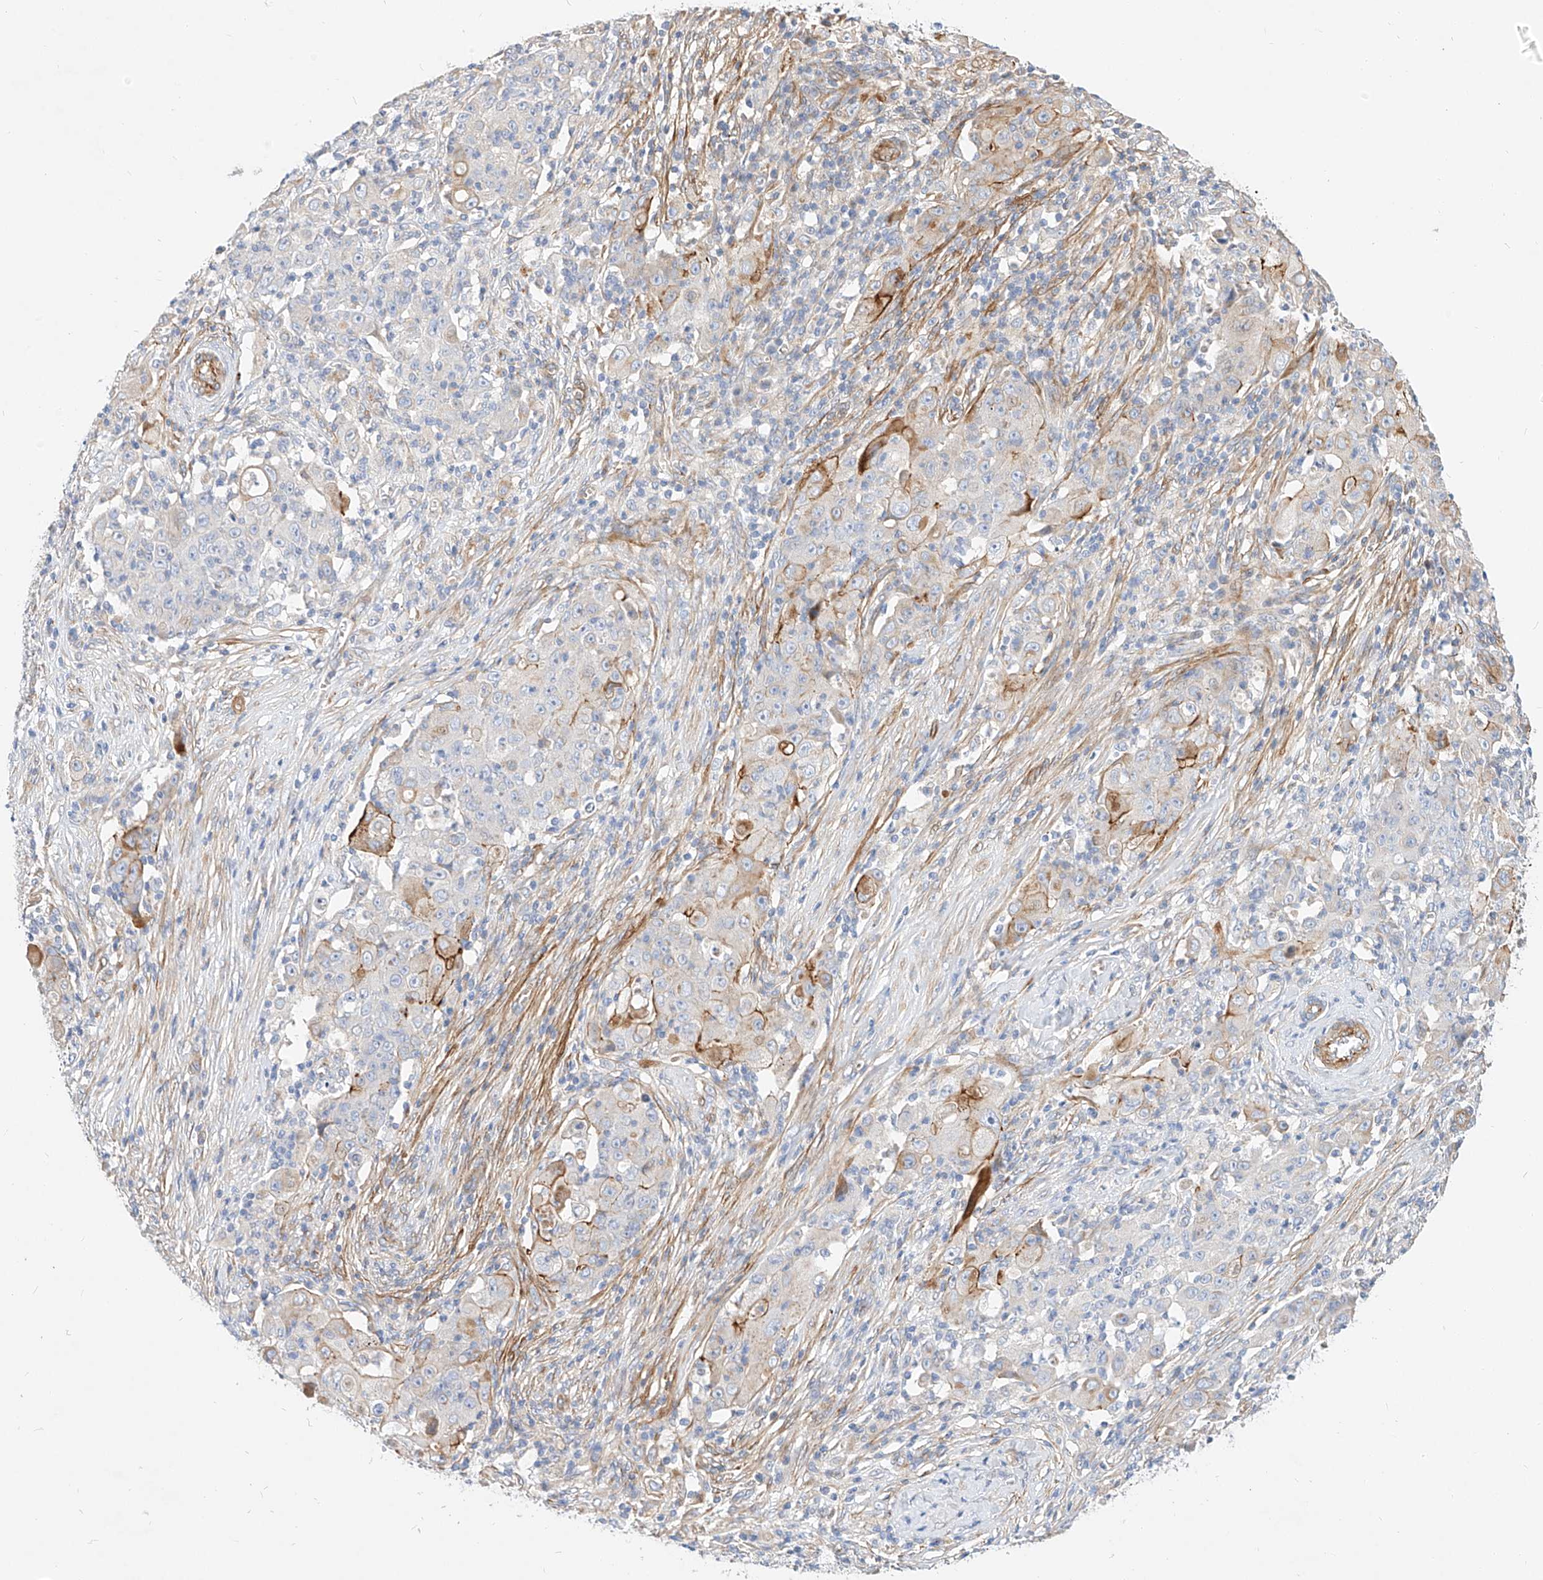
{"staining": {"intensity": "moderate", "quantity": "<25%", "location": "cytoplasmic/membranous"}, "tissue": "ovarian cancer", "cell_type": "Tumor cells", "image_type": "cancer", "snomed": [{"axis": "morphology", "description": "Carcinoma, endometroid"}, {"axis": "topography", "description": "Ovary"}], "caption": "Human ovarian endometroid carcinoma stained with a protein marker reveals moderate staining in tumor cells.", "gene": "KCNH5", "patient": {"sex": "female", "age": 42}}